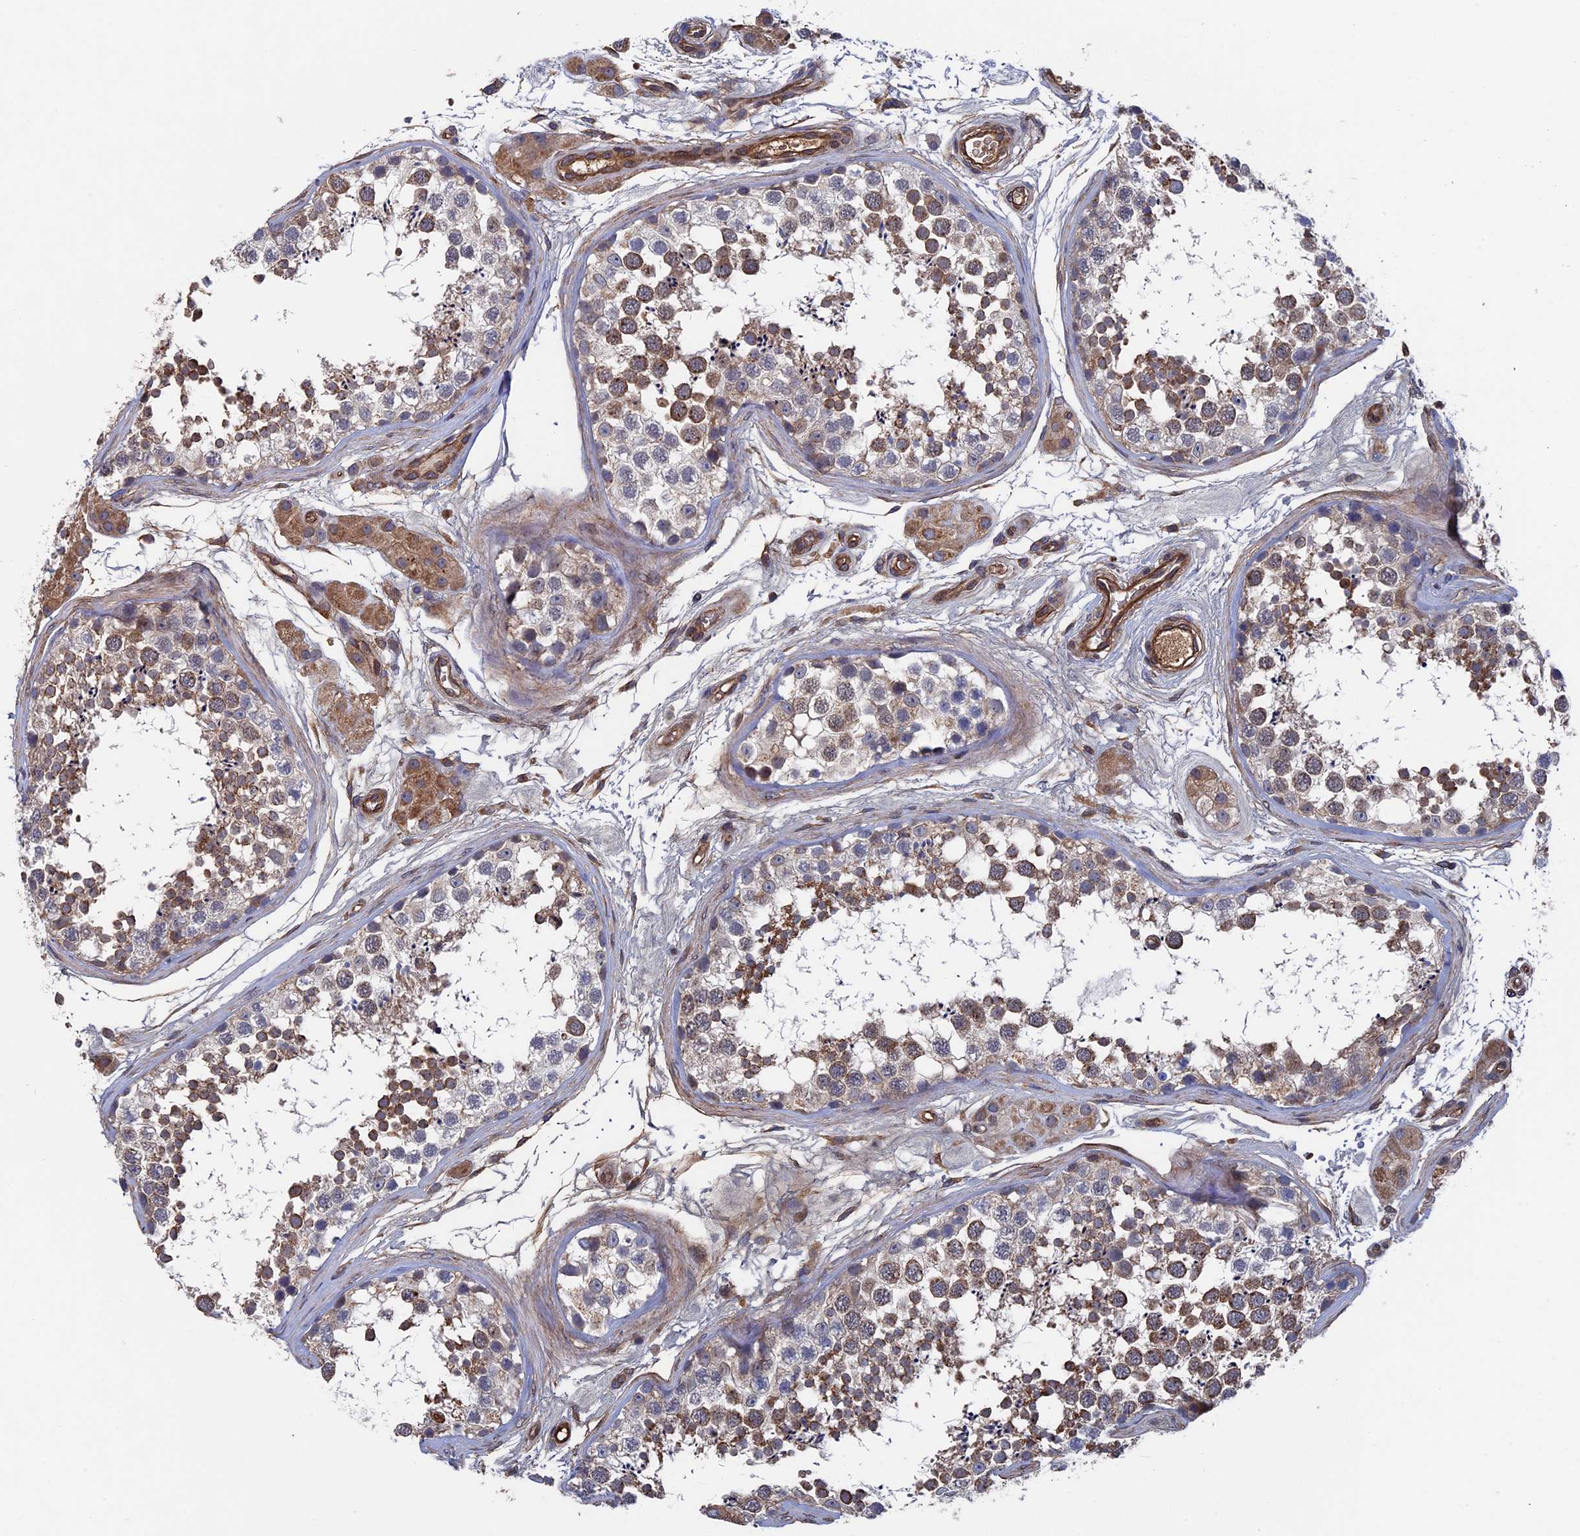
{"staining": {"intensity": "moderate", "quantity": "<25%", "location": "cytoplasmic/membranous"}, "tissue": "testis", "cell_type": "Cells in seminiferous ducts", "image_type": "normal", "snomed": [{"axis": "morphology", "description": "Normal tissue, NOS"}, {"axis": "topography", "description": "Testis"}], "caption": "Immunohistochemistry (IHC) micrograph of benign testis stained for a protein (brown), which shows low levels of moderate cytoplasmic/membranous staining in about <25% of cells in seminiferous ducts.", "gene": "RPUSD1", "patient": {"sex": "male", "age": 56}}